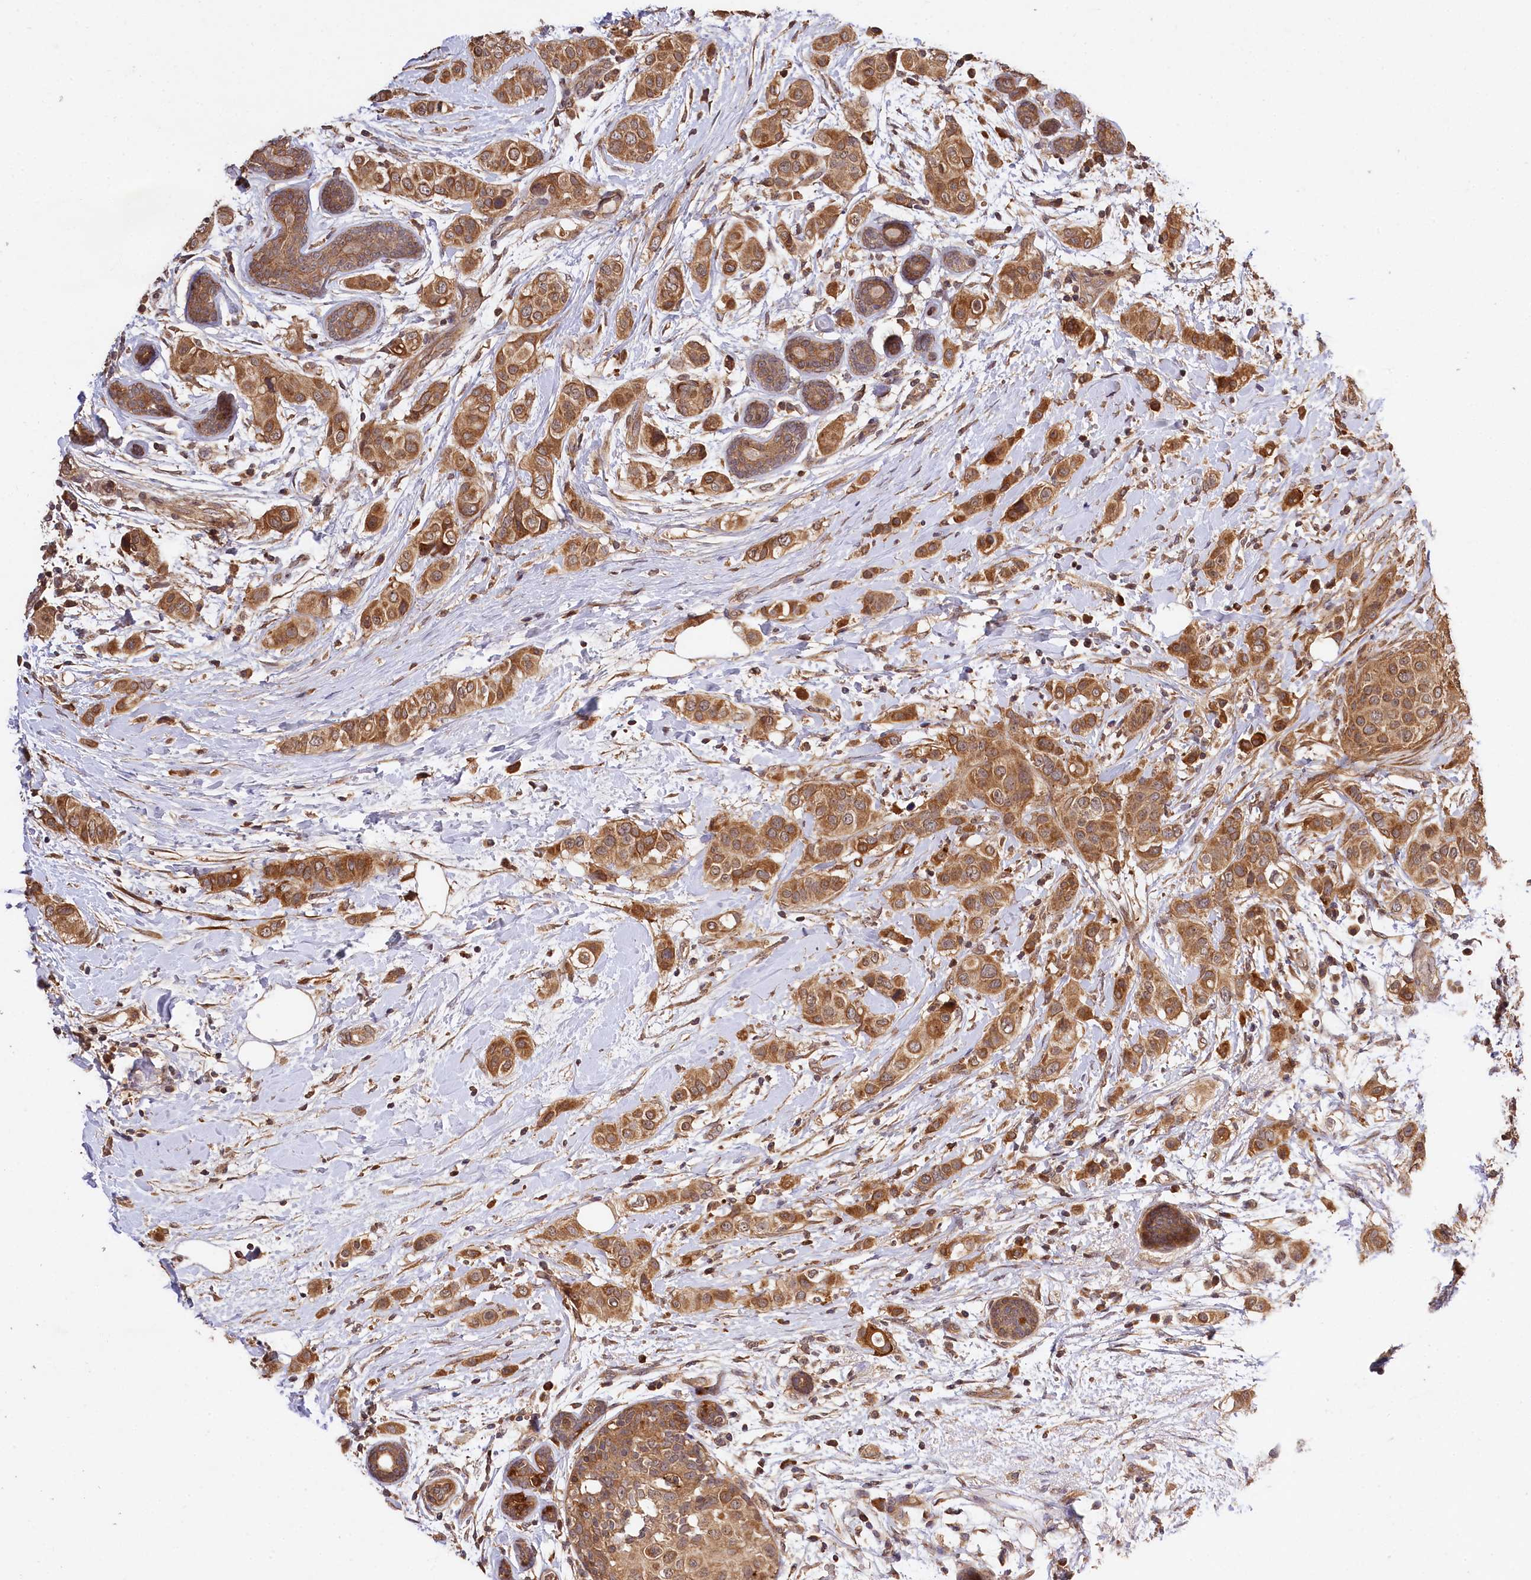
{"staining": {"intensity": "moderate", "quantity": ">75%", "location": "cytoplasmic/membranous"}, "tissue": "breast cancer", "cell_type": "Tumor cells", "image_type": "cancer", "snomed": [{"axis": "morphology", "description": "Lobular carcinoma"}, {"axis": "topography", "description": "Breast"}], "caption": "Protein staining of breast lobular carcinoma tissue displays moderate cytoplasmic/membranous staining in about >75% of tumor cells.", "gene": "MCF2L2", "patient": {"sex": "female", "age": 51}}